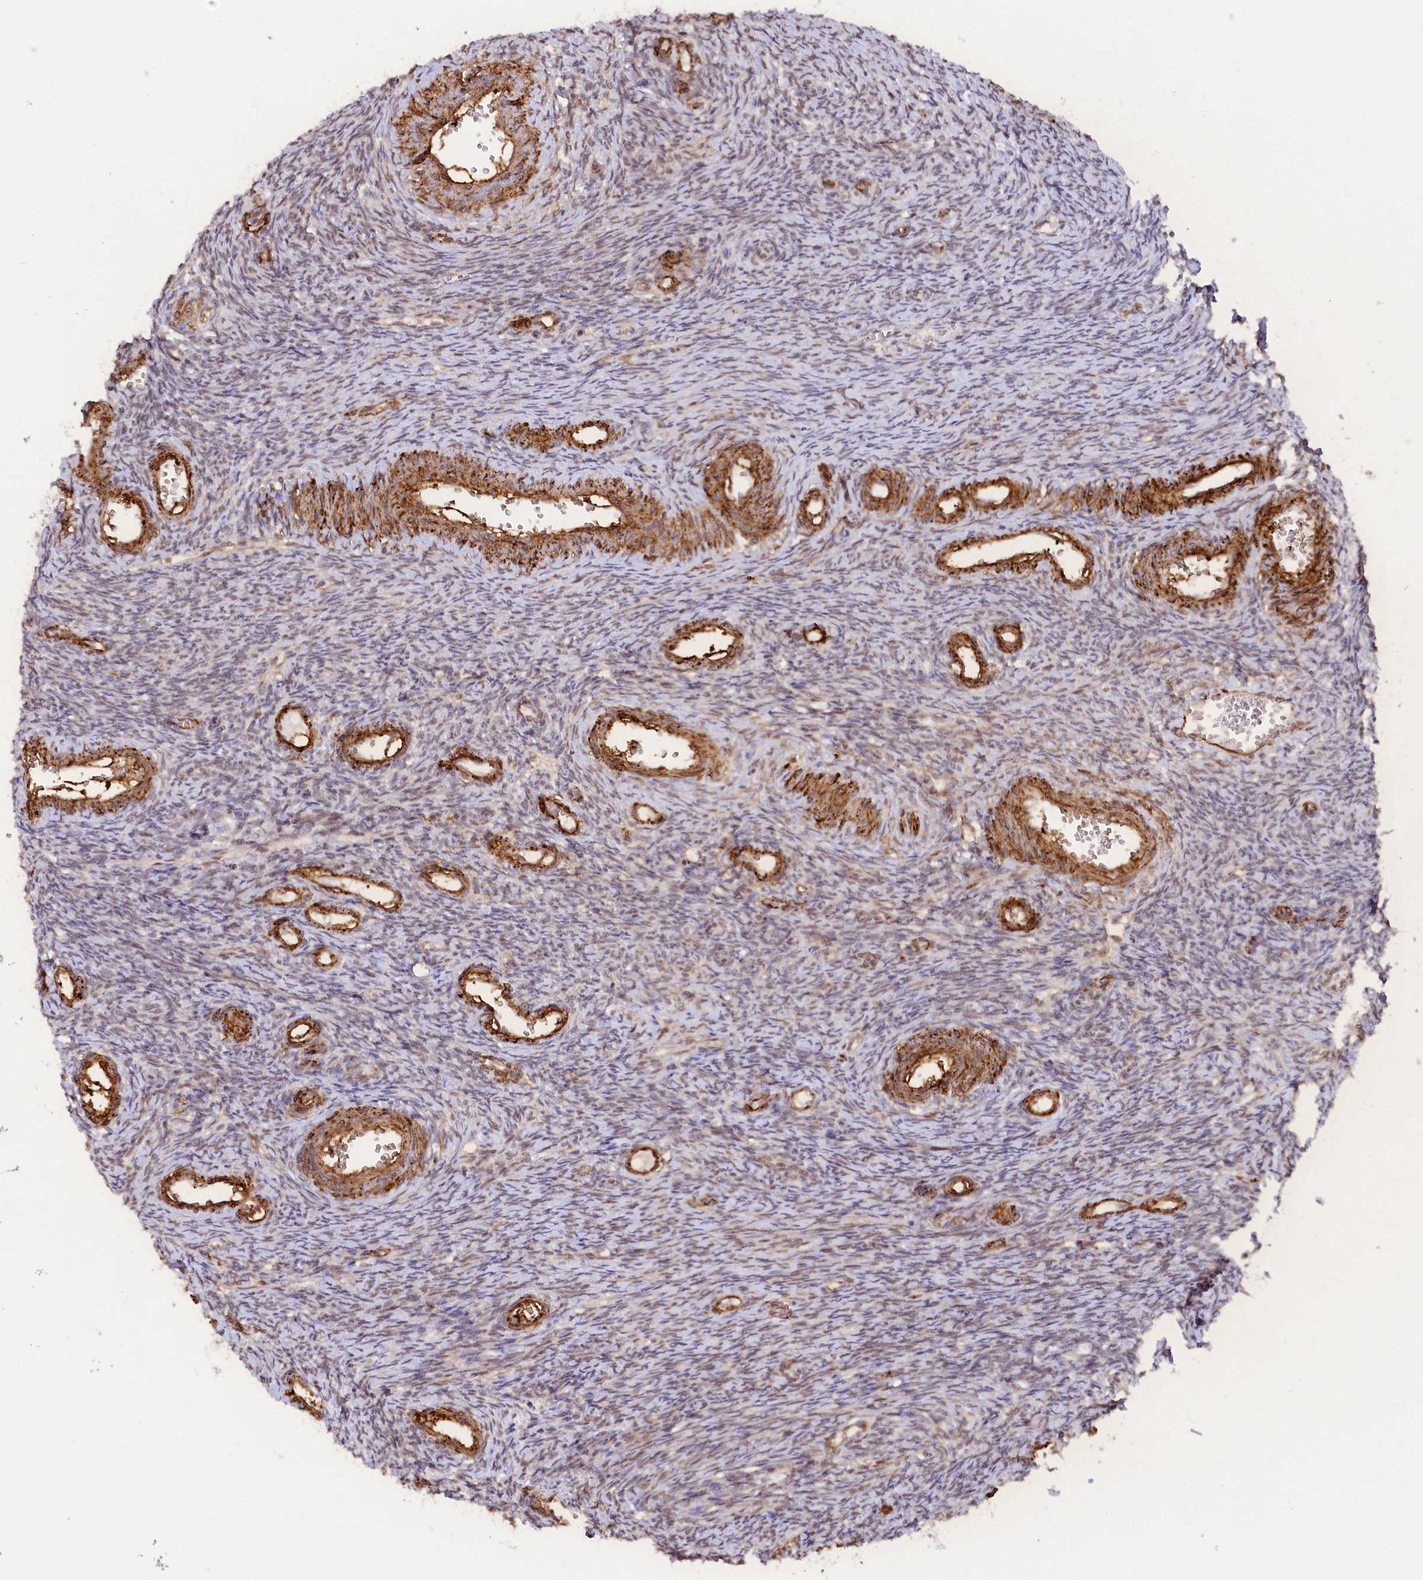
{"staining": {"intensity": "weak", "quantity": "<25%", "location": "nuclear"}, "tissue": "ovary", "cell_type": "Ovarian stroma cells", "image_type": "normal", "snomed": [{"axis": "morphology", "description": "Normal tissue, NOS"}, {"axis": "topography", "description": "Ovary"}], "caption": "Protein analysis of normal ovary exhibits no significant positivity in ovarian stroma cells. (Stains: DAB immunohistochemistry with hematoxylin counter stain, Microscopy: brightfield microscopy at high magnification).", "gene": "GNL3L", "patient": {"sex": "female", "age": 39}}